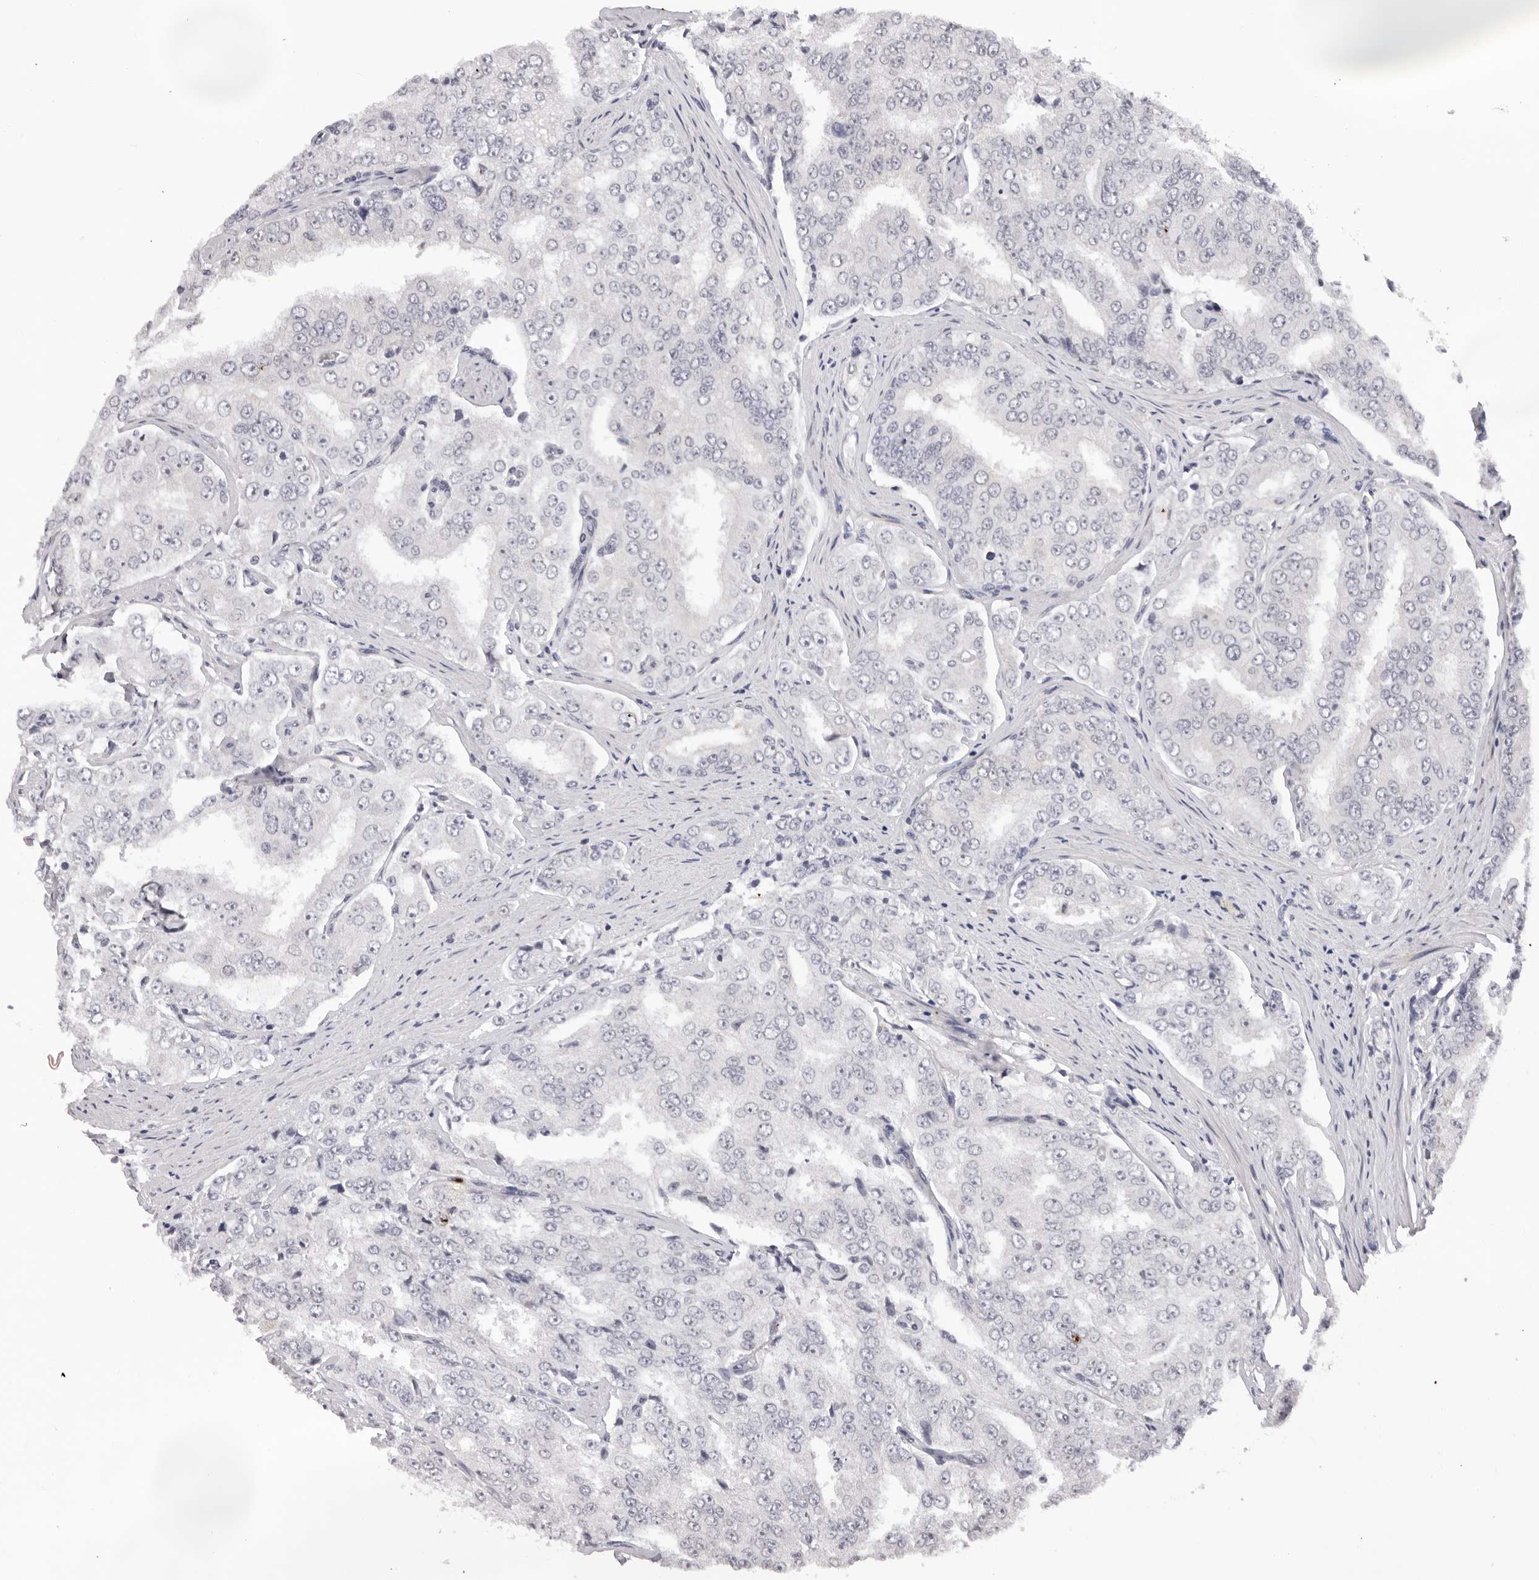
{"staining": {"intensity": "negative", "quantity": "none", "location": "none"}, "tissue": "prostate cancer", "cell_type": "Tumor cells", "image_type": "cancer", "snomed": [{"axis": "morphology", "description": "Adenocarcinoma, High grade"}, {"axis": "topography", "description": "Prostate"}], "caption": "DAB immunohistochemical staining of human prostate cancer reveals no significant positivity in tumor cells.", "gene": "IL17RA", "patient": {"sex": "male", "age": 58}}